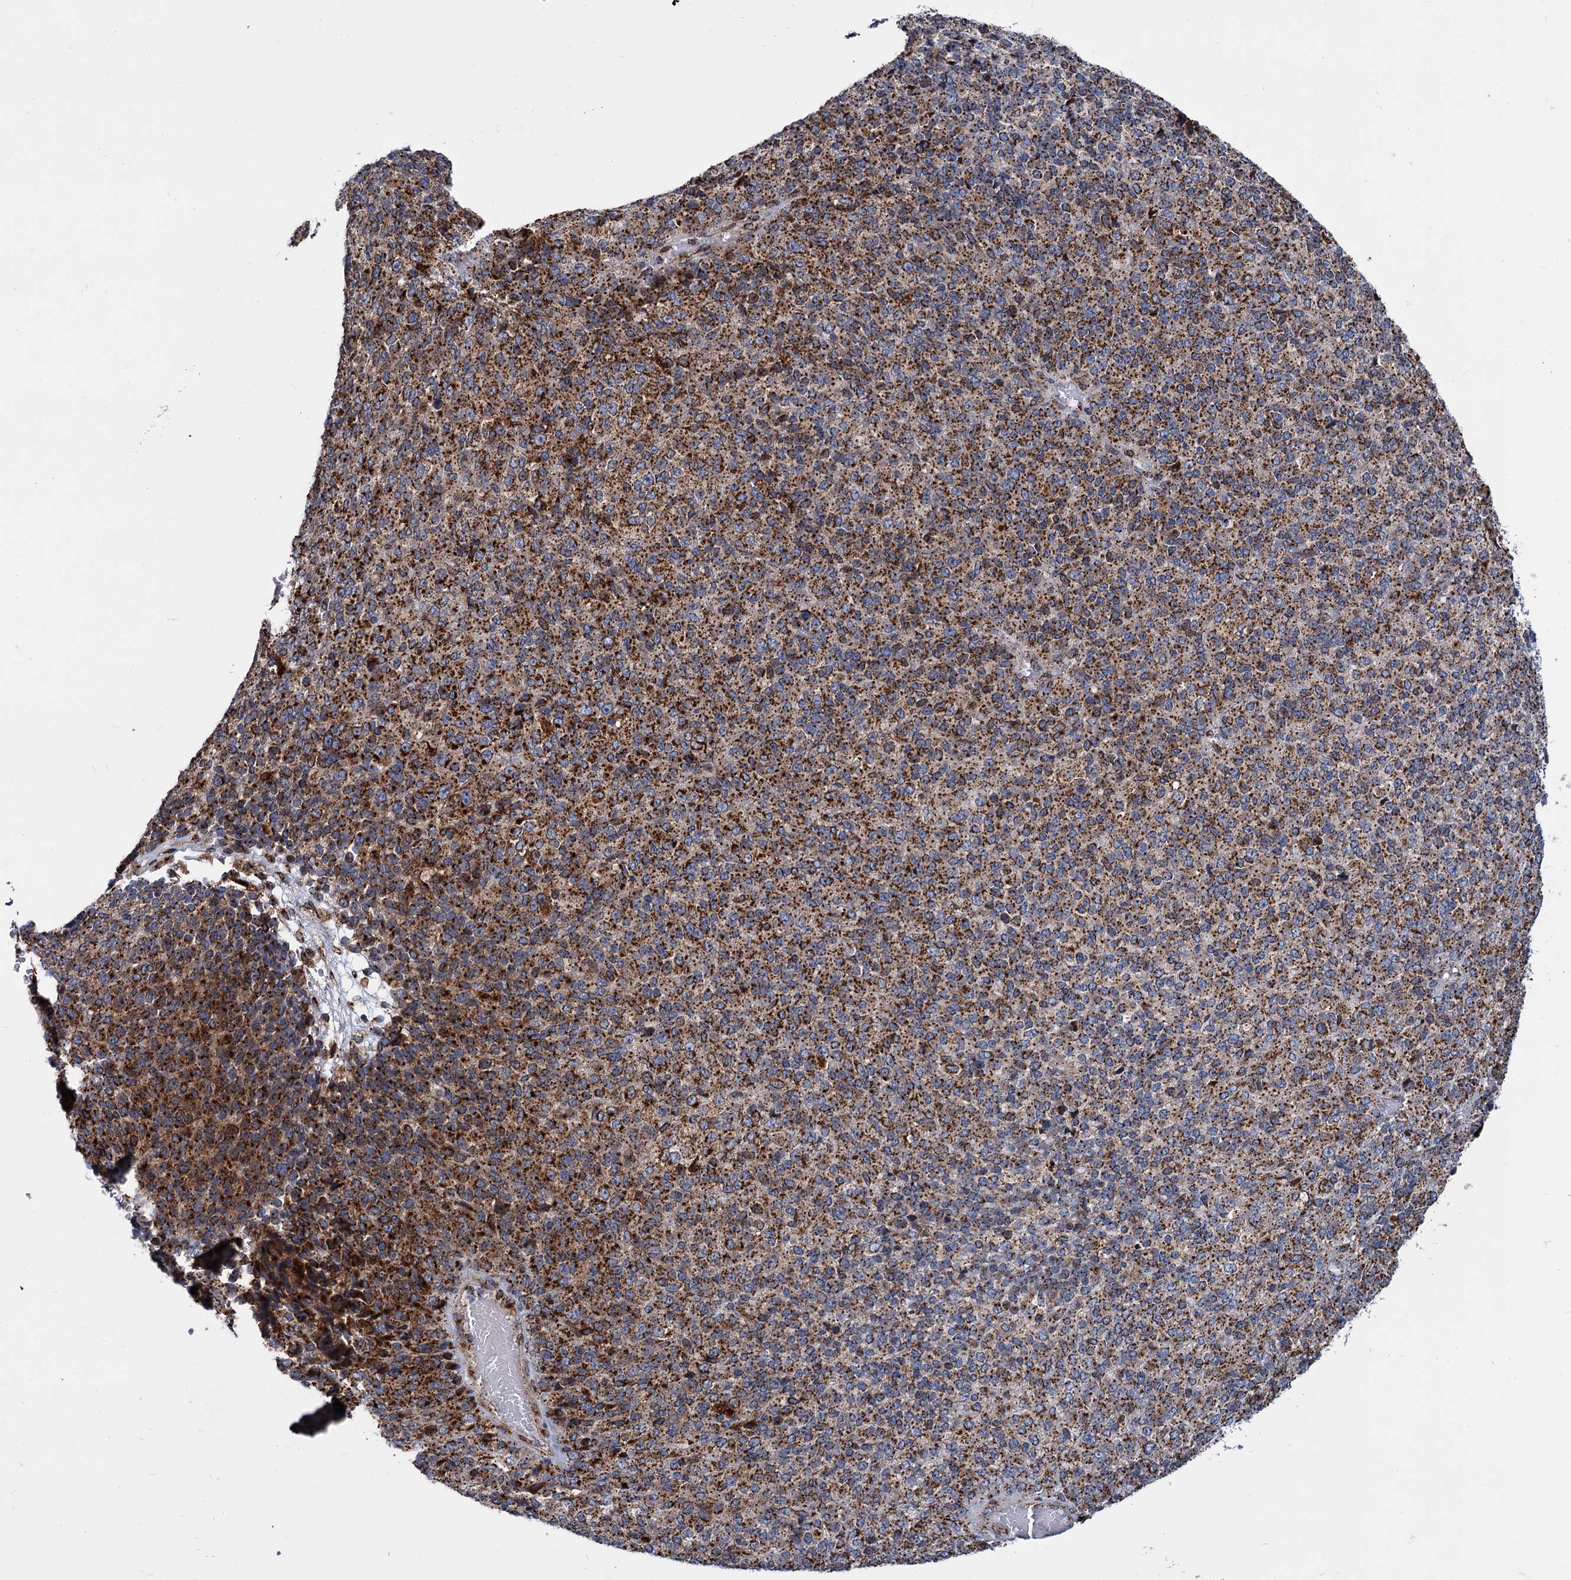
{"staining": {"intensity": "moderate", "quantity": ">75%", "location": "cytoplasmic/membranous"}, "tissue": "melanoma", "cell_type": "Tumor cells", "image_type": "cancer", "snomed": [{"axis": "morphology", "description": "Malignant melanoma, Metastatic site"}, {"axis": "topography", "description": "Brain"}], "caption": "Immunohistochemical staining of melanoma displays medium levels of moderate cytoplasmic/membranous positivity in approximately >75% of tumor cells. The protein of interest is shown in brown color, while the nuclei are stained blue.", "gene": "SUPT20H", "patient": {"sex": "female", "age": 56}}